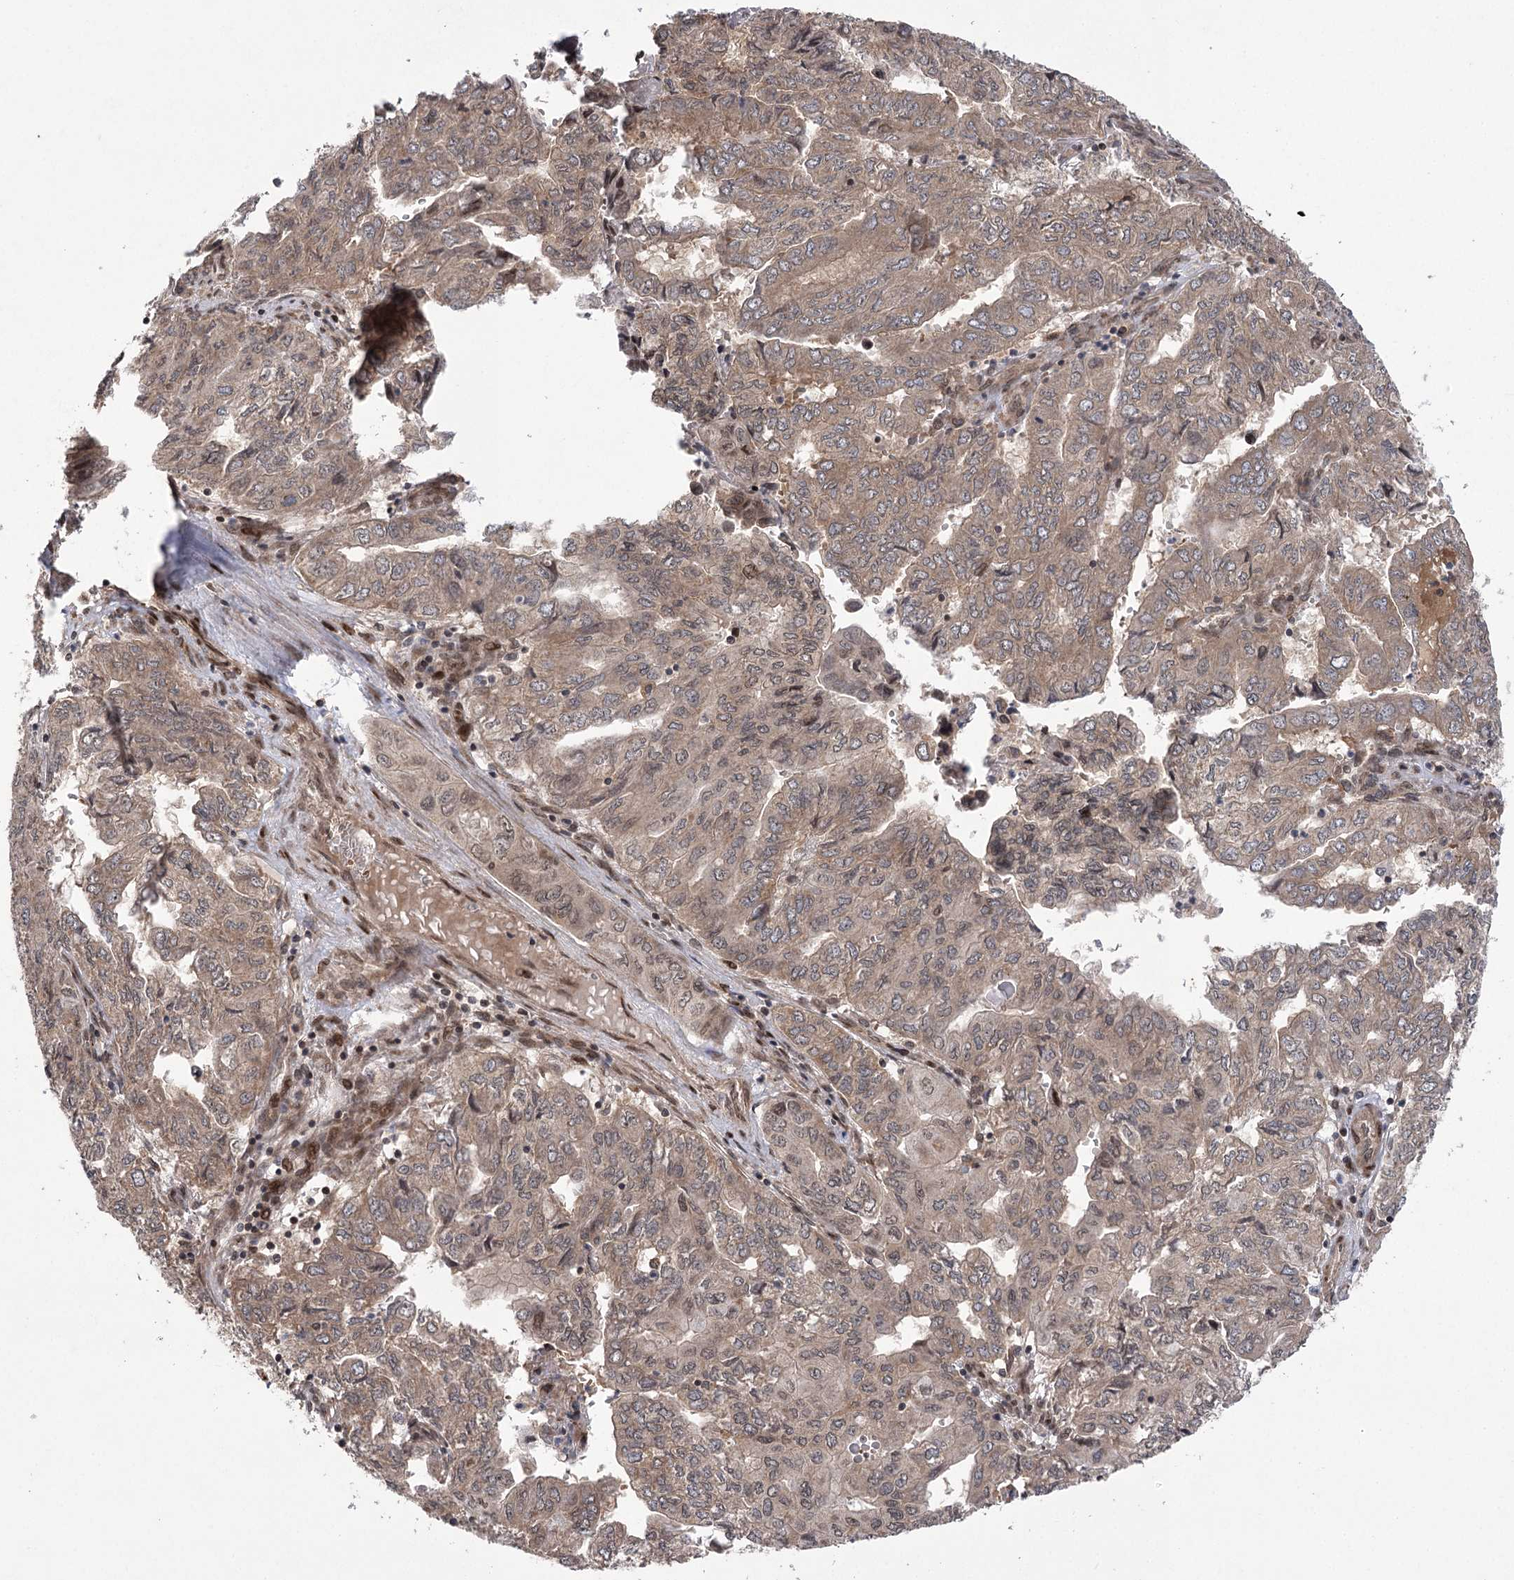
{"staining": {"intensity": "weak", "quantity": "25%-75%", "location": "cytoplasmic/membranous,nuclear"}, "tissue": "pancreatic cancer", "cell_type": "Tumor cells", "image_type": "cancer", "snomed": [{"axis": "morphology", "description": "Adenocarcinoma, NOS"}, {"axis": "topography", "description": "Pancreas"}], "caption": "High-power microscopy captured an immunohistochemistry image of pancreatic cancer (adenocarcinoma), revealing weak cytoplasmic/membranous and nuclear positivity in about 25%-75% of tumor cells.", "gene": "TENM2", "patient": {"sex": "male", "age": 51}}